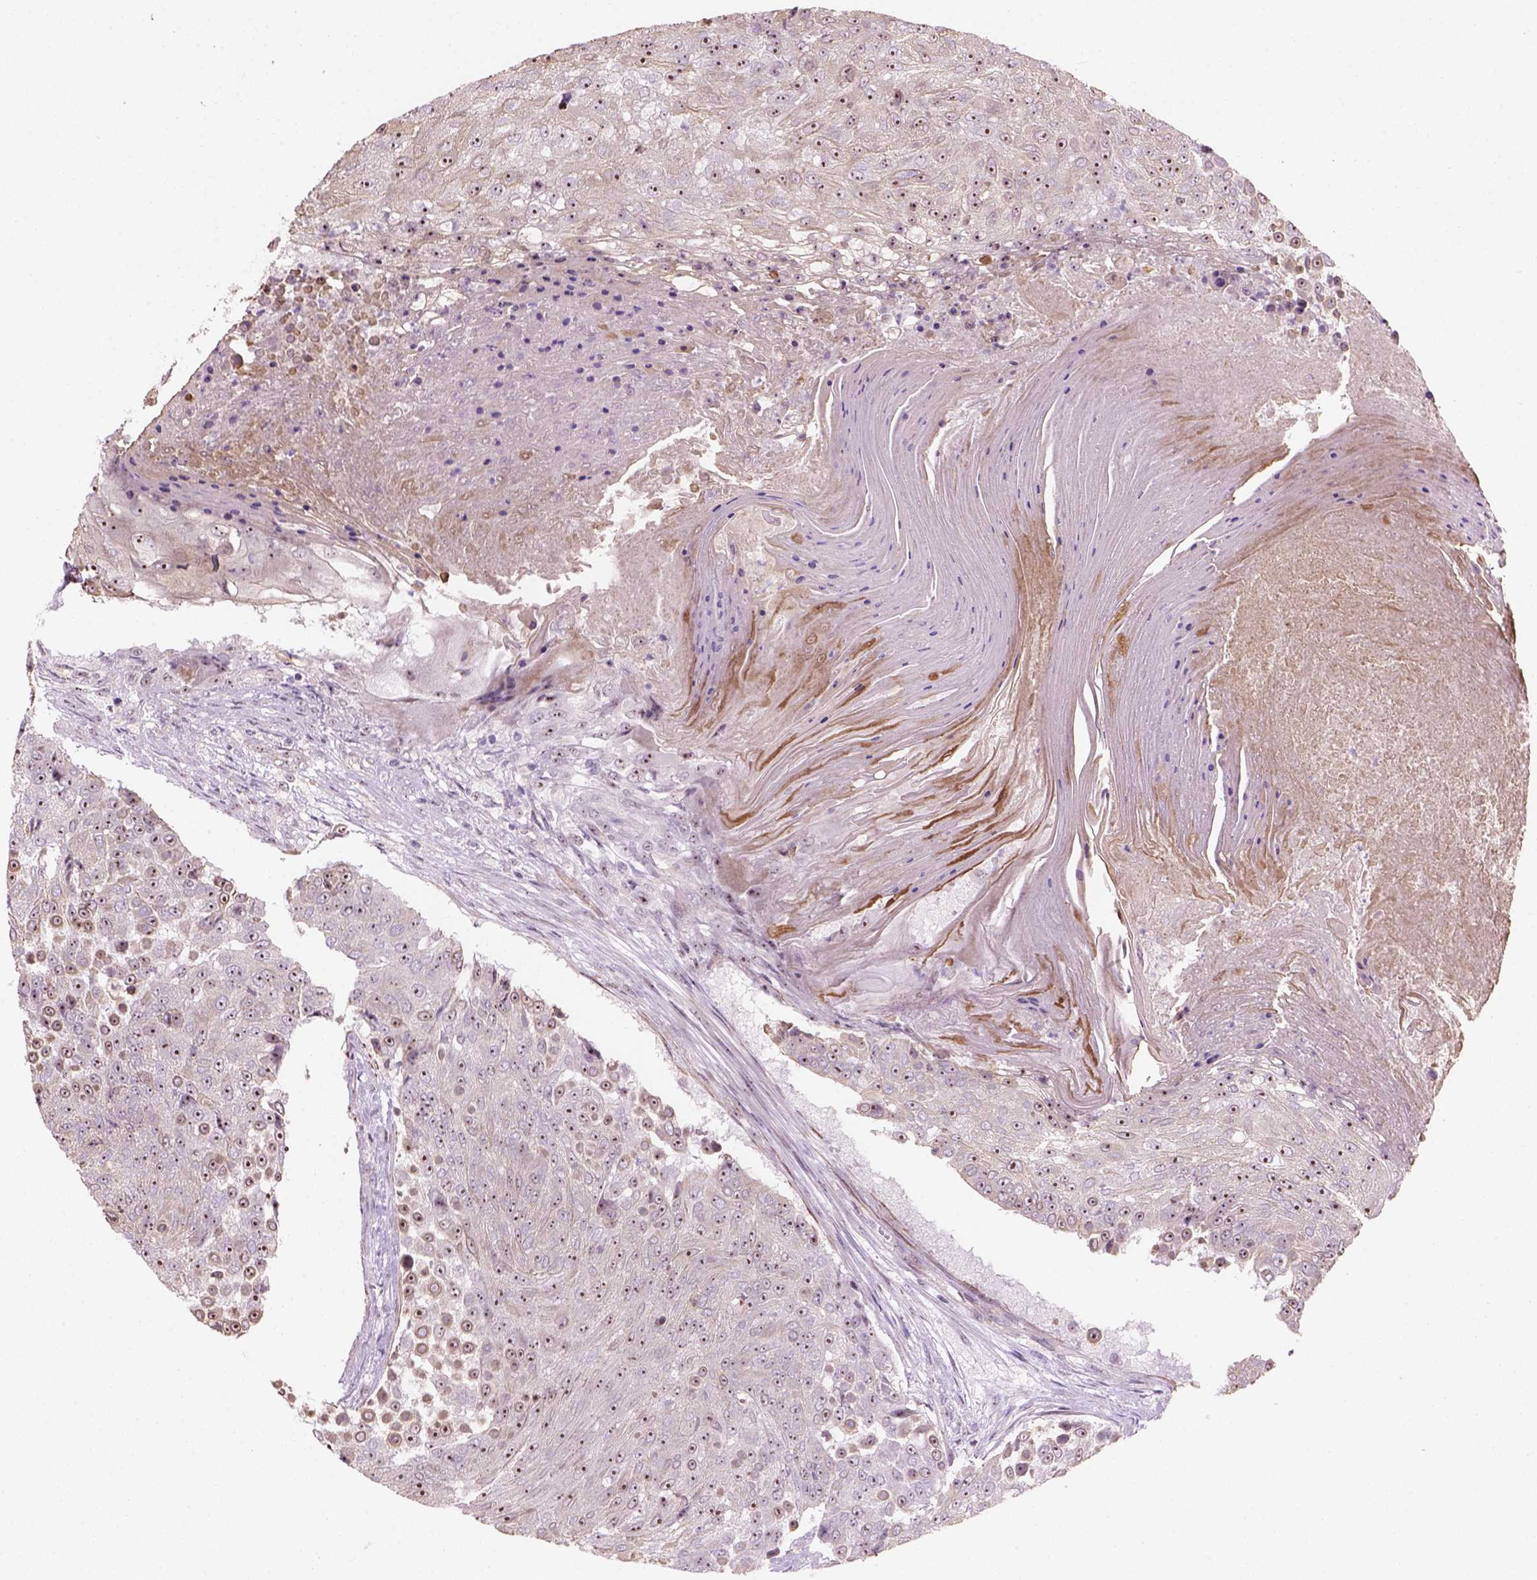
{"staining": {"intensity": "strong", "quantity": ">75%", "location": "nuclear"}, "tissue": "urothelial cancer", "cell_type": "Tumor cells", "image_type": "cancer", "snomed": [{"axis": "morphology", "description": "Urothelial carcinoma, High grade"}, {"axis": "topography", "description": "Urinary bladder"}], "caption": "Urothelial cancer was stained to show a protein in brown. There is high levels of strong nuclear positivity in approximately >75% of tumor cells.", "gene": "RRS1", "patient": {"sex": "female", "age": 63}}